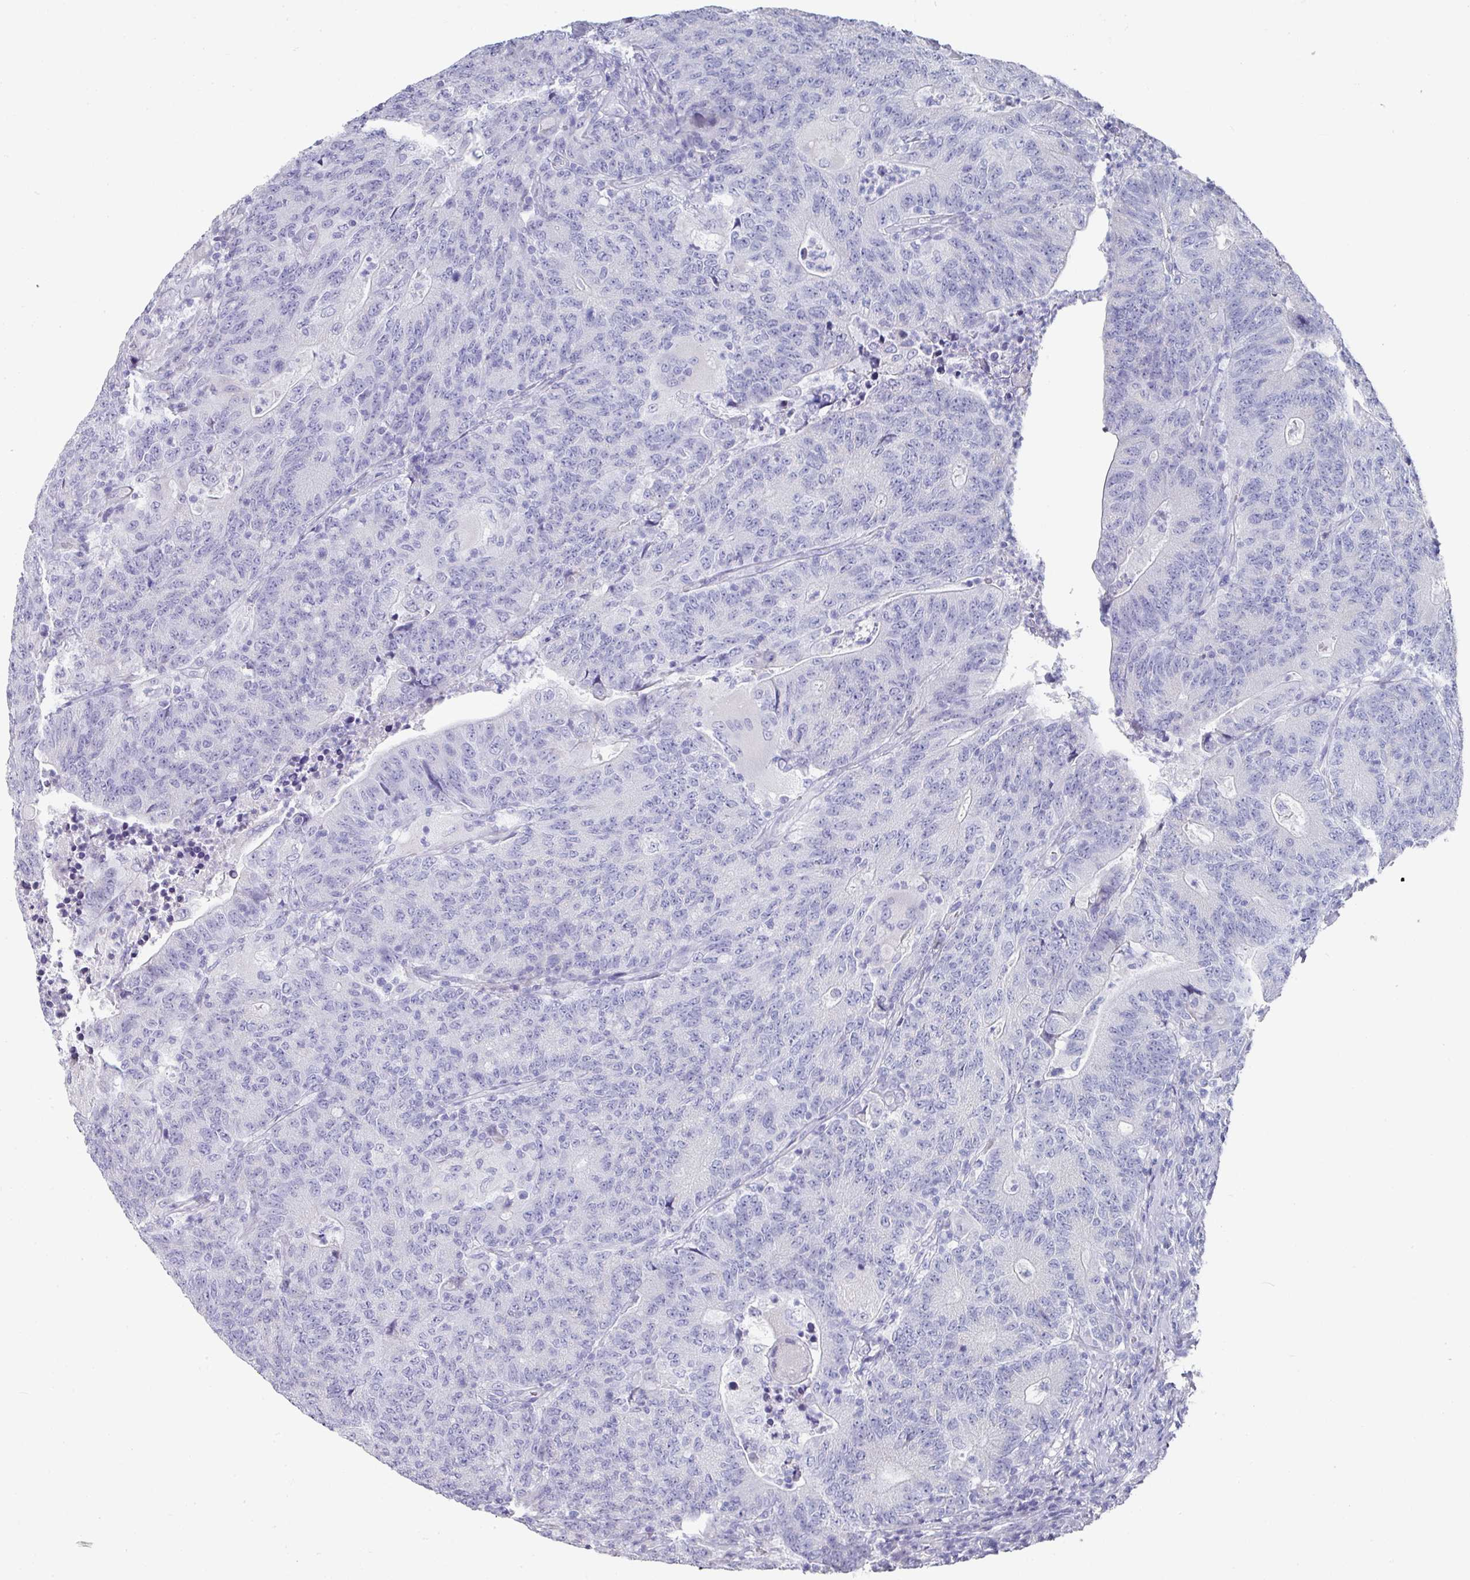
{"staining": {"intensity": "negative", "quantity": "none", "location": "none"}, "tissue": "colorectal cancer", "cell_type": "Tumor cells", "image_type": "cancer", "snomed": [{"axis": "morphology", "description": "Adenocarcinoma, NOS"}, {"axis": "topography", "description": "Colon"}], "caption": "IHC histopathology image of colorectal cancer stained for a protein (brown), which exhibits no expression in tumor cells.", "gene": "SETBP1", "patient": {"sex": "female", "age": 75}}